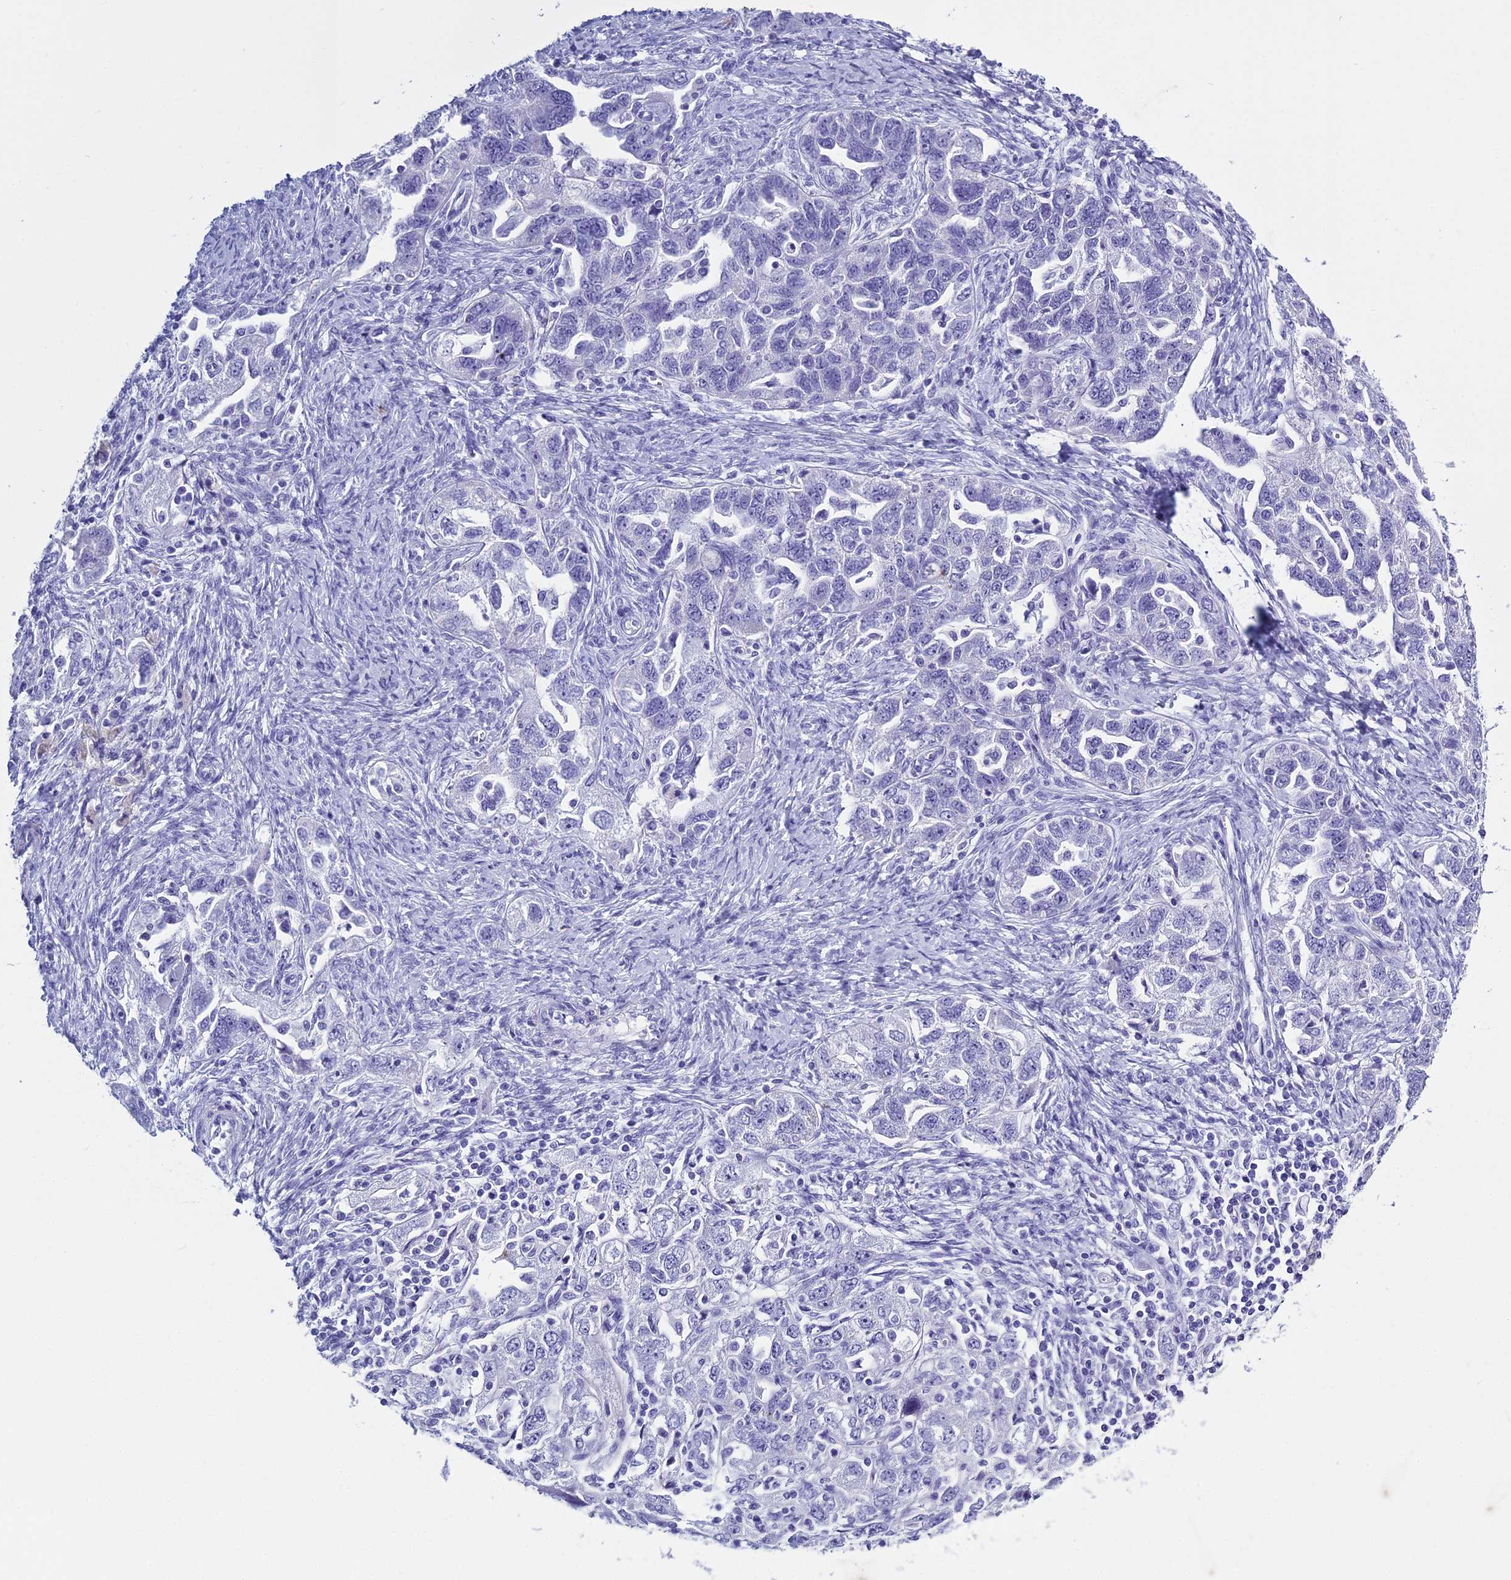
{"staining": {"intensity": "negative", "quantity": "none", "location": "none"}, "tissue": "ovarian cancer", "cell_type": "Tumor cells", "image_type": "cancer", "snomed": [{"axis": "morphology", "description": "Carcinoma, NOS"}, {"axis": "morphology", "description": "Cystadenocarcinoma, serous, NOS"}, {"axis": "topography", "description": "Ovary"}], "caption": "Immunohistochemical staining of human ovarian cancer demonstrates no significant expression in tumor cells.", "gene": "HMGB4", "patient": {"sex": "female", "age": 69}}